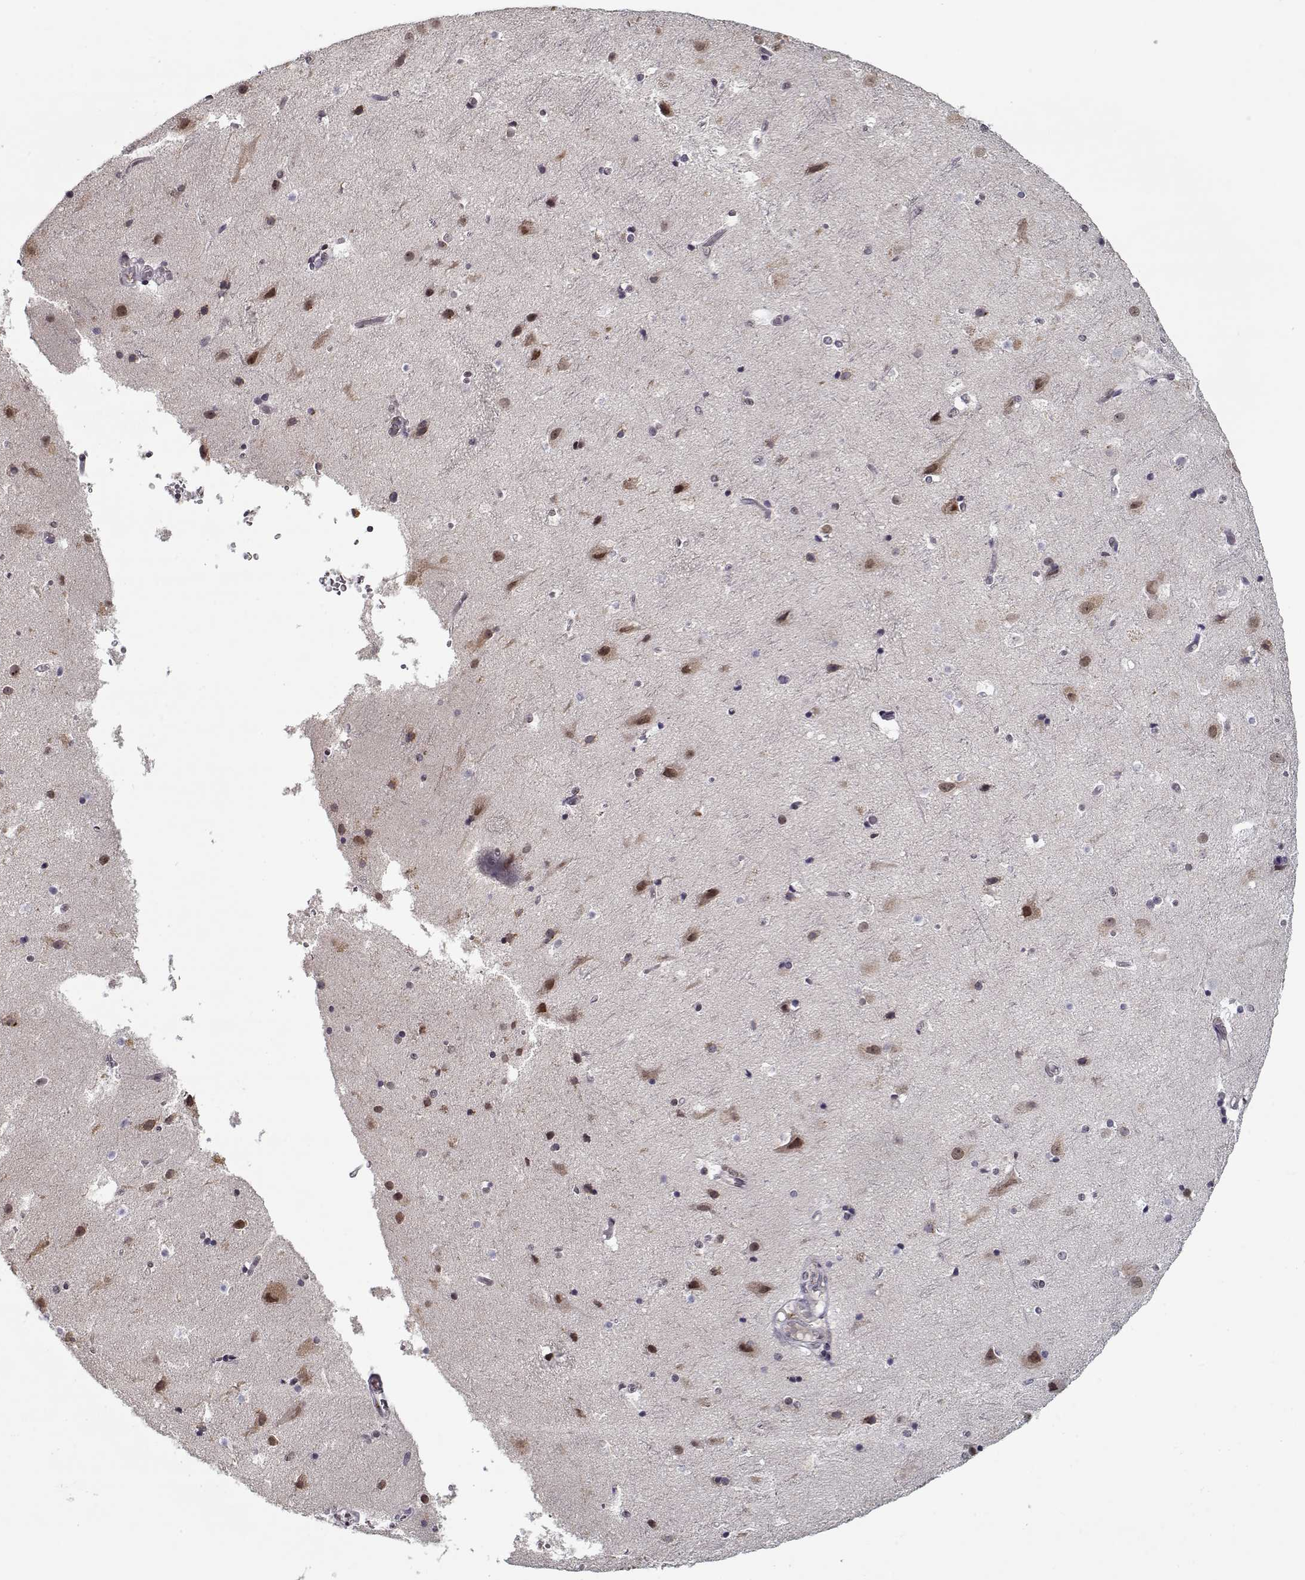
{"staining": {"intensity": "negative", "quantity": "none", "location": "none"}, "tissue": "cerebral cortex", "cell_type": "Endothelial cells", "image_type": "normal", "snomed": [{"axis": "morphology", "description": "Normal tissue, NOS"}, {"axis": "topography", "description": "Cerebral cortex"}], "caption": "Immunohistochemical staining of benign human cerebral cortex exhibits no significant positivity in endothelial cells. (Immunohistochemistry (ihc), brightfield microscopy, high magnification).", "gene": "TESPA1", "patient": {"sex": "female", "age": 52}}